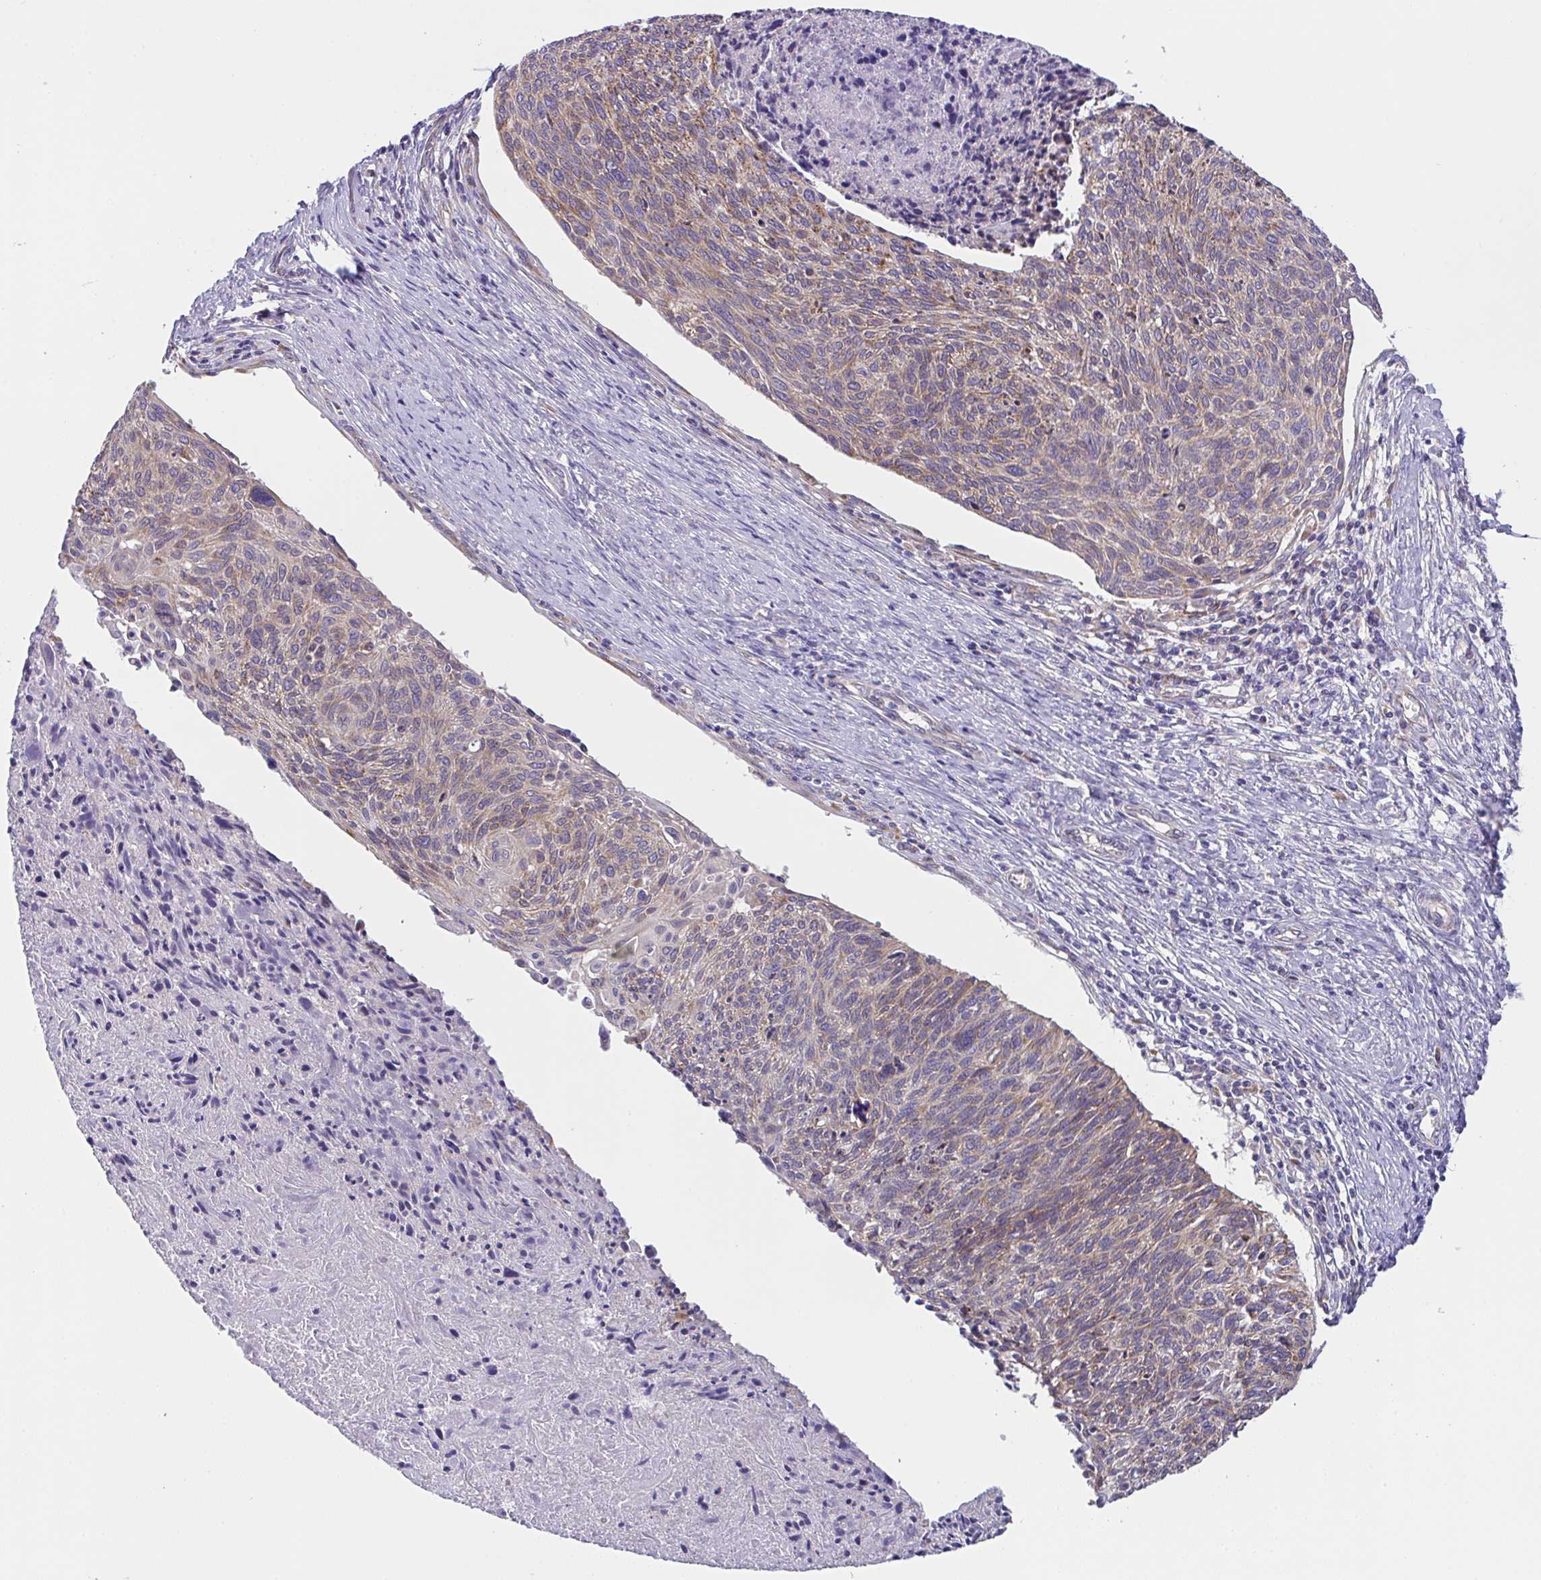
{"staining": {"intensity": "weak", "quantity": ">75%", "location": "cytoplasmic/membranous"}, "tissue": "cervical cancer", "cell_type": "Tumor cells", "image_type": "cancer", "snomed": [{"axis": "morphology", "description": "Squamous cell carcinoma, NOS"}, {"axis": "topography", "description": "Cervix"}], "caption": "High-power microscopy captured an immunohistochemistry (IHC) photomicrograph of cervical cancer (squamous cell carcinoma), revealing weak cytoplasmic/membranous expression in about >75% of tumor cells. The staining was performed using DAB (3,3'-diaminobenzidine), with brown indicating positive protein expression. Nuclei are stained blue with hematoxylin.", "gene": "MIA3", "patient": {"sex": "female", "age": 49}}